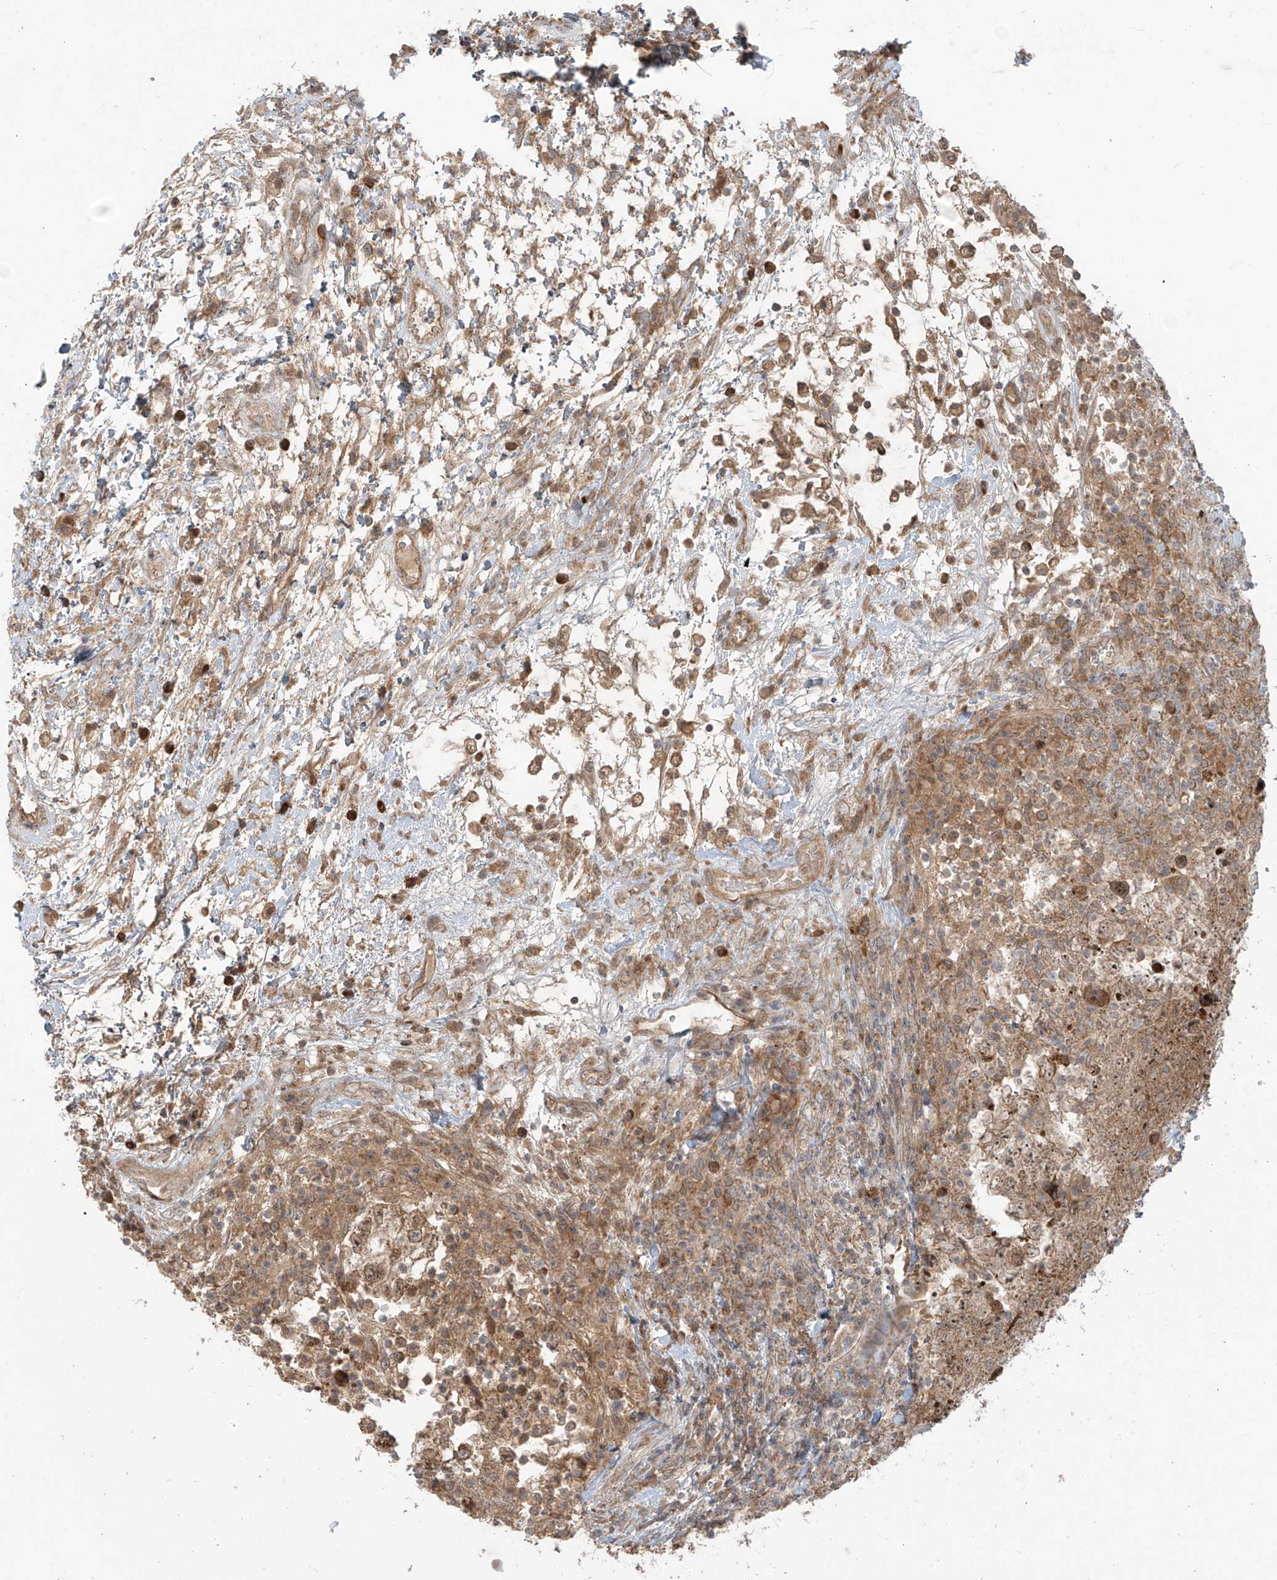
{"staining": {"intensity": "moderate", "quantity": ">75%", "location": "cytoplasmic/membranous,nuclear"}, "tissue": "testis cancer", "cell_type": "Tumor cells", "image_type": "cancer", "snomed": [{"axis": "morphology", "description": "Carcinoma, Embryonal, NOS"}, {"axis": "topography", "description": "Testis"}], "caption": "Embryonal carcinoma (testis) was stained to show a protein in brown. There is medium levels of moderate cytoplasmic/membranous and nuclear positivity in approximately >75% of tumor cells.", "gene": "KATNIP", "patient": {"sex": "male", "age": 37}}